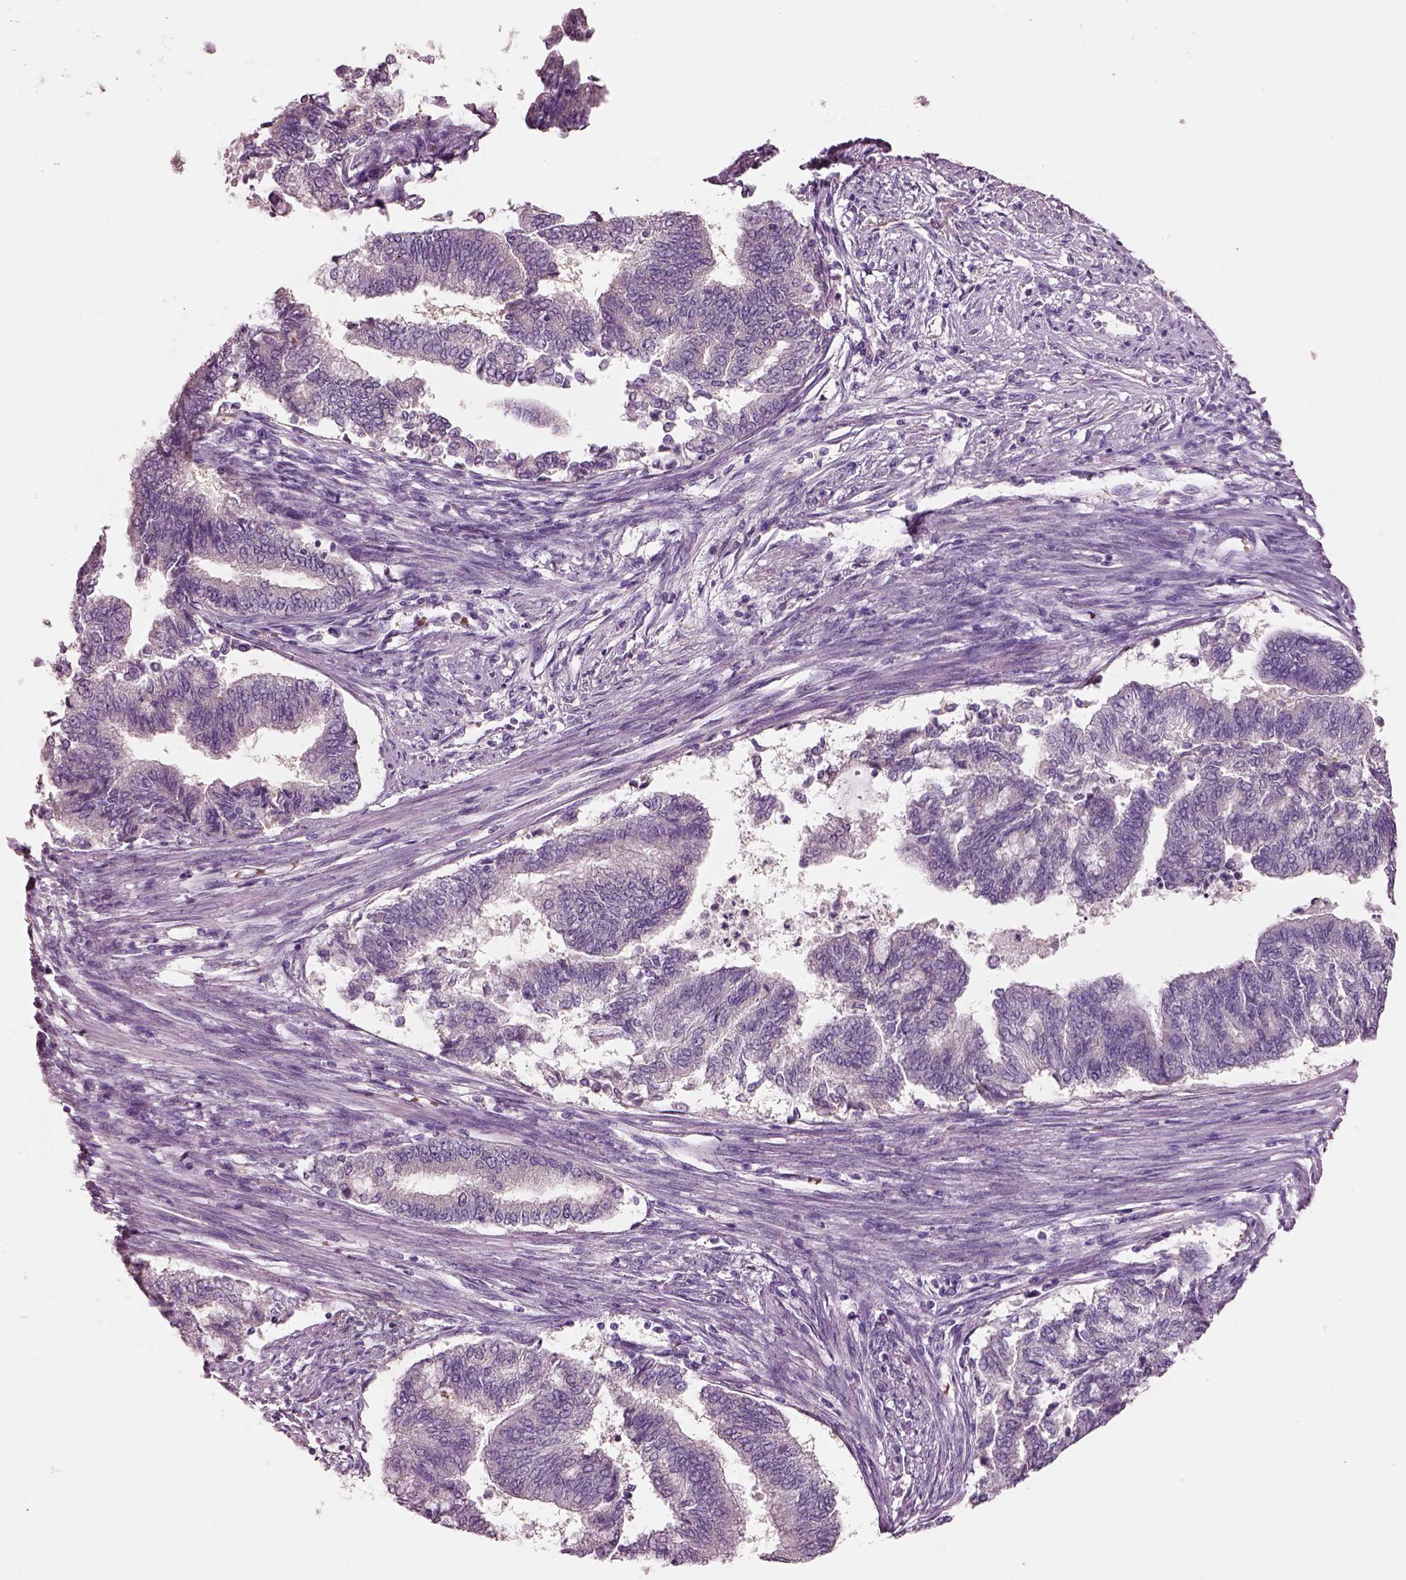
{"staining": {"intensity": "negative", "quantity": "none", "location": "none"}, "tissue": "endometrial cancer", "cell_type": "Tumor cells", "image_type": "cancer", "snomed": [{"axis": "morphology", "description": "Adenocarcinoma, NOS"}, {"axis": "topography", "description": "Endometrium"}], "caption": "Tumor cells show no significant staining in endometrial cancer. The staining was performed using DAB to visualize the protein expression in brown, while the nuclei were stained in blue with hematoxylin (Magnification: 20x).", "gene": "ELSPBP1", "patient": {"sex": "female", "age": 65}}